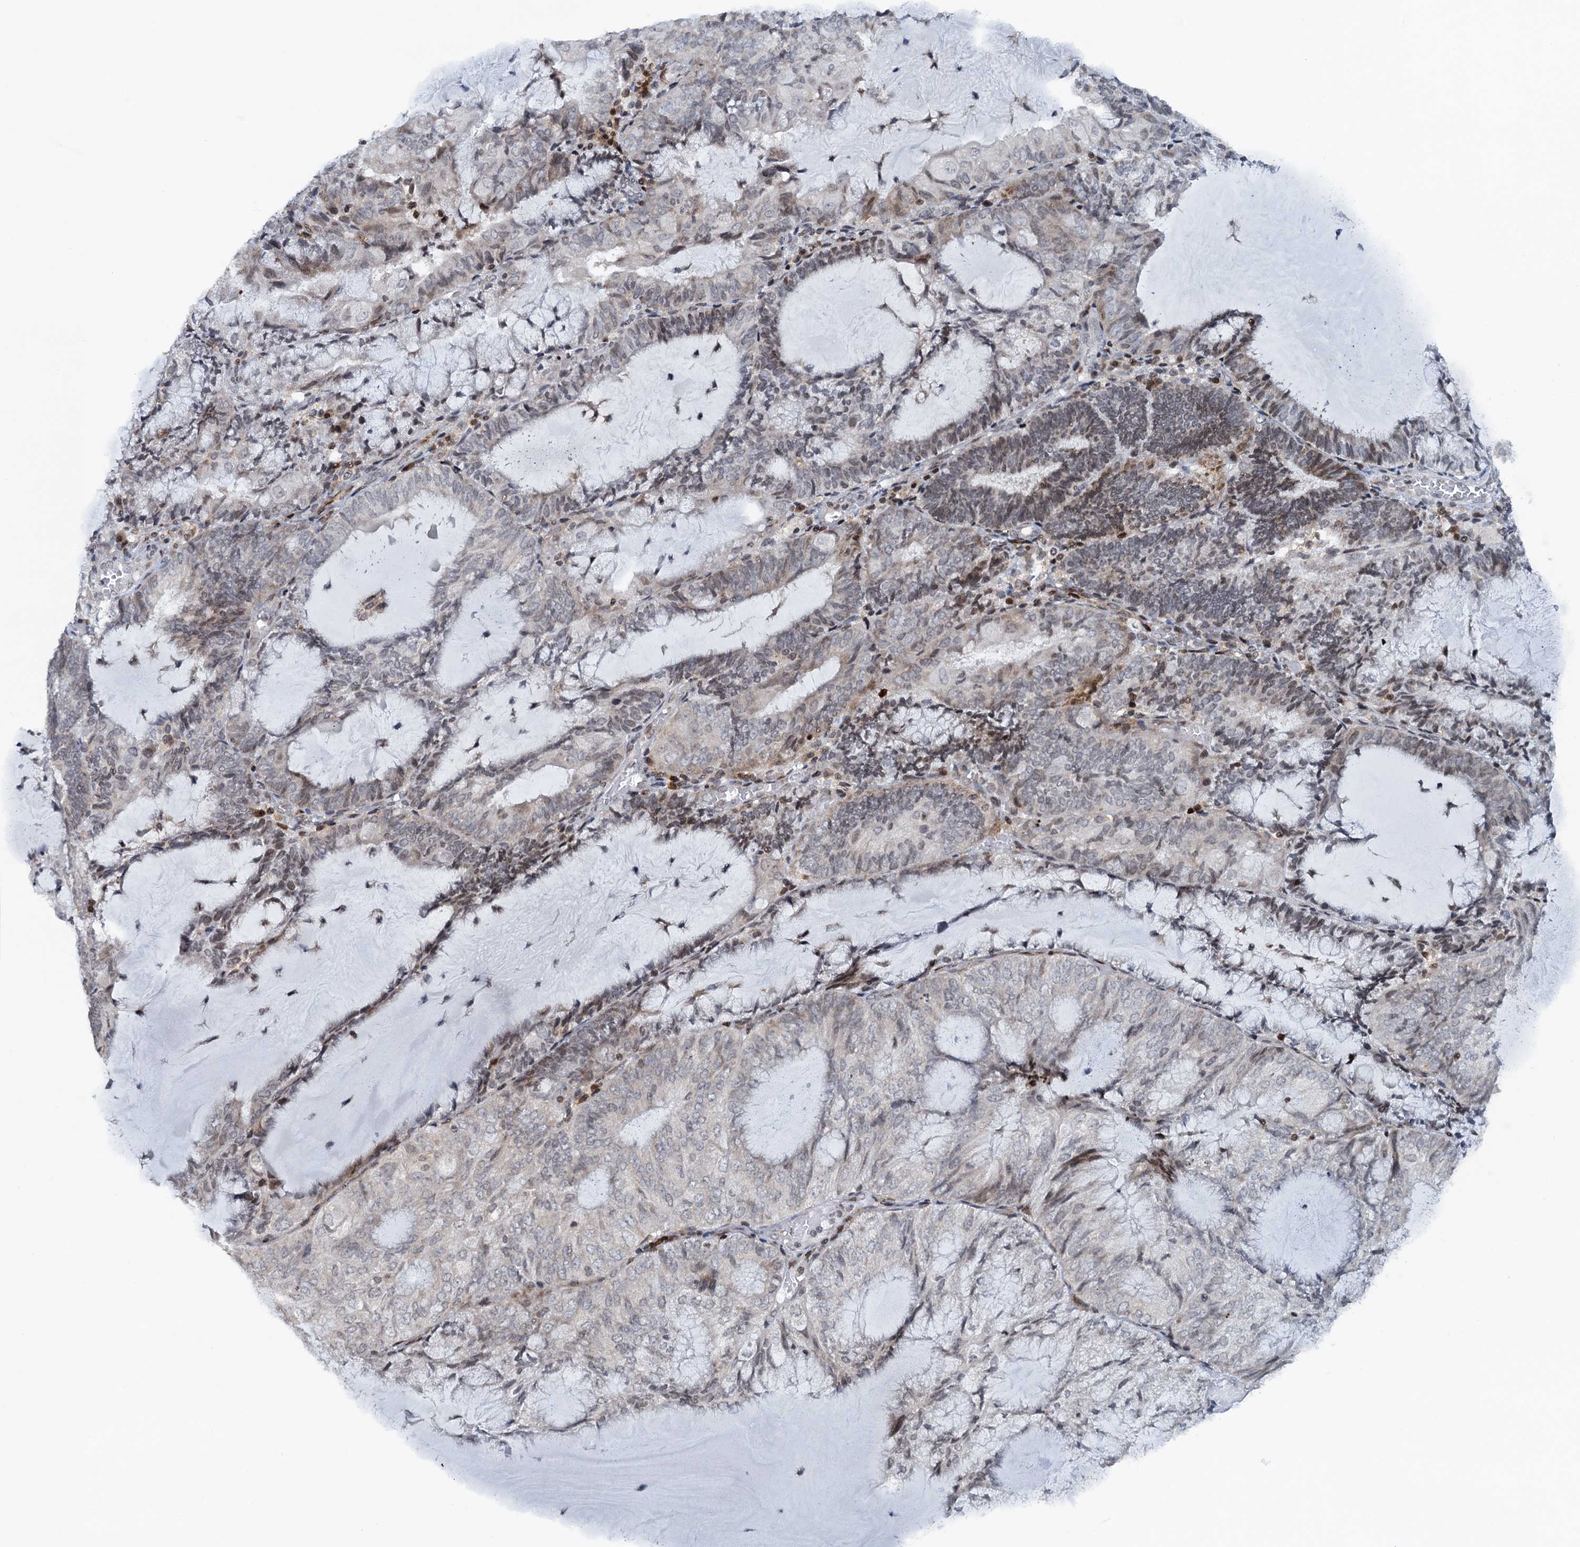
{"staining": {"intensity": "negative", "quantity": "none", "location": "none"}, "tissue": "endometrial cancer", "cell_type": "Tumor cells", "image_type": "cancer", "snomed": [{"axis": "morphology", "description": "Adenocarcinoma, NOS"}, {"axis": "topography", "description": "Endometrium"}], "caption": "This is an immunohistochemistry (IHC) micrograph of human endometrial cancer. There is no positivity in tumor cells.", "gene": "FYB1", "patient": {"sex": "female", "age": 81}}